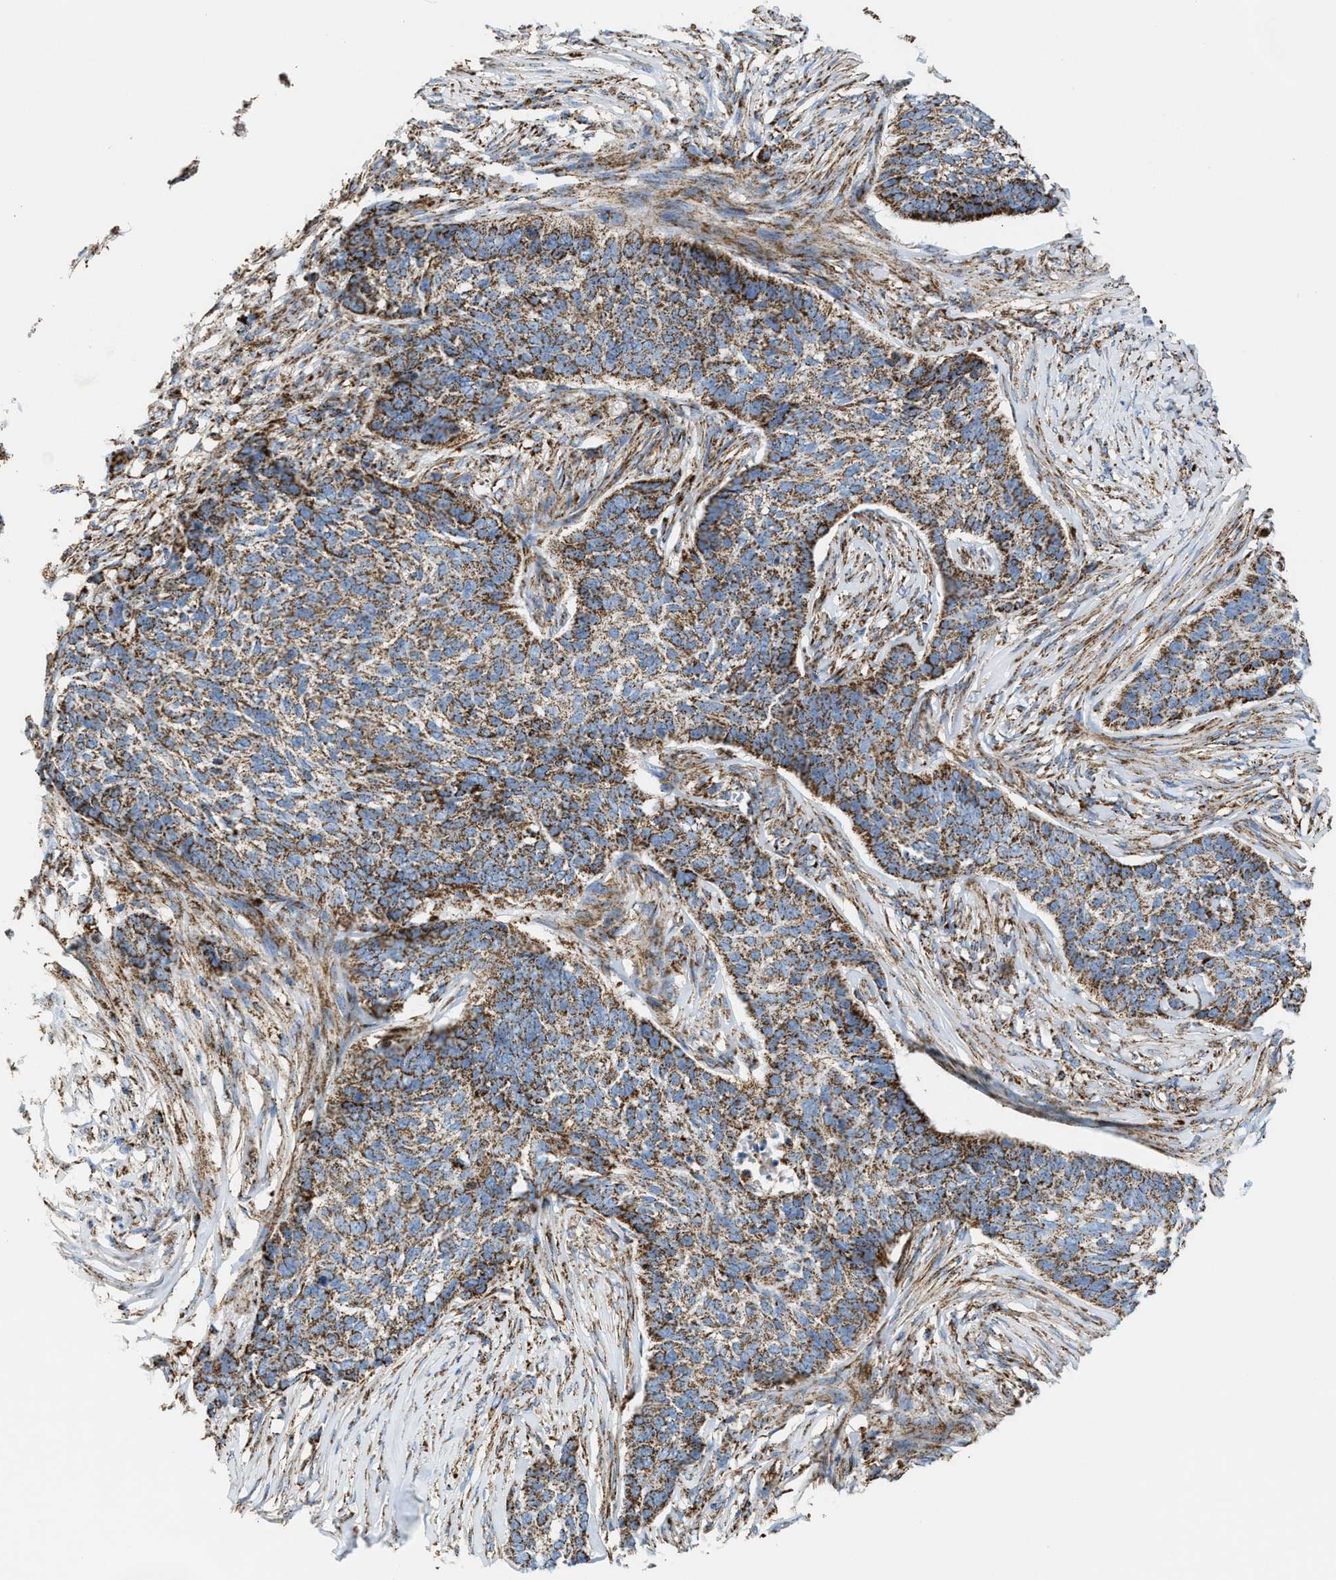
{"staining": {"intensity": "moderate", "quantity": ">75%", "location": "cytoplasmic/membranous"}, "tissue": "skin cancer", "cell_type": "Tumor cells", "image_type": "cancer", "snomed": [{"axis": "morphology", "description": "Basal cell carcinoma"}, {"axis": "topography", "description": "Skin"}], "caption": "An immunohistochemistry photomicrograph of neoplastic tissue is shown. Protein staining in brown shows moderate cytoplasmic/membranous positivity in basal cell carcinoma (skin) within tumor cells. (brown staining indicates protein expression, while blue staining denotes nuclei).", "gene": "ECHS1", "patient": {"sex": "male", "age": 85}}